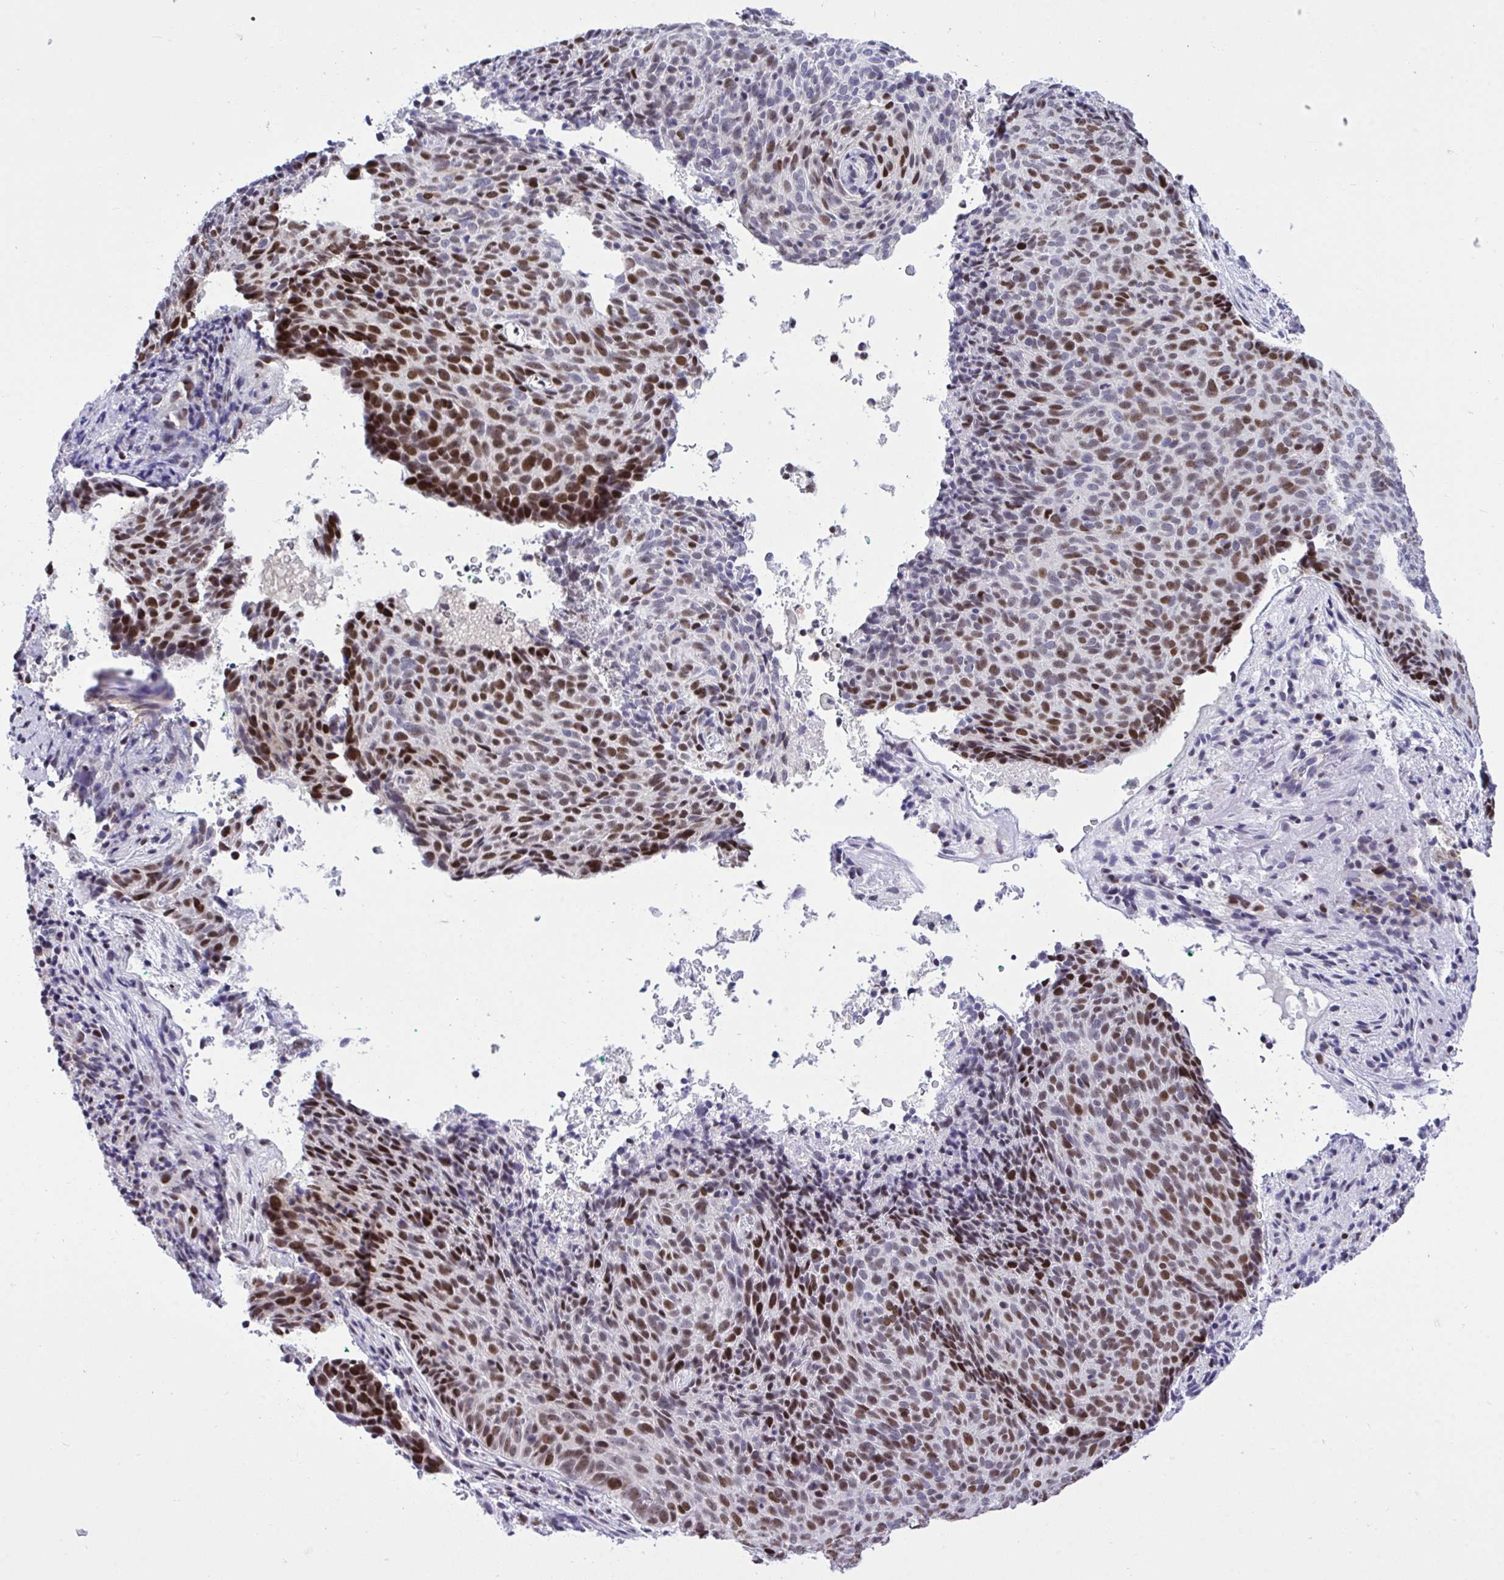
{"staining": {"intensity": "strong", "quantity": "25%-75%", "location": "nuclear"}, "tissue": "skin cancer", "cell_type": "Tumor cells", "image_type": "cancer", "snomed": [{"axis": "morphology", "description": "Basal cell carcinoma"}, {"axis": "topography", "description": "Skin"}, {"axis": "topography", "description": "Skin of head"}], "caption": "DAB (3,3'-diaminobenzidine) immunohistochemical staining of skin basal cell carcinoma reveals strong nuclear protein staining in about 25%-75% of tumor cells.", "gene": "C1QL2", "patient": {"sex": "female", "age": 92}}